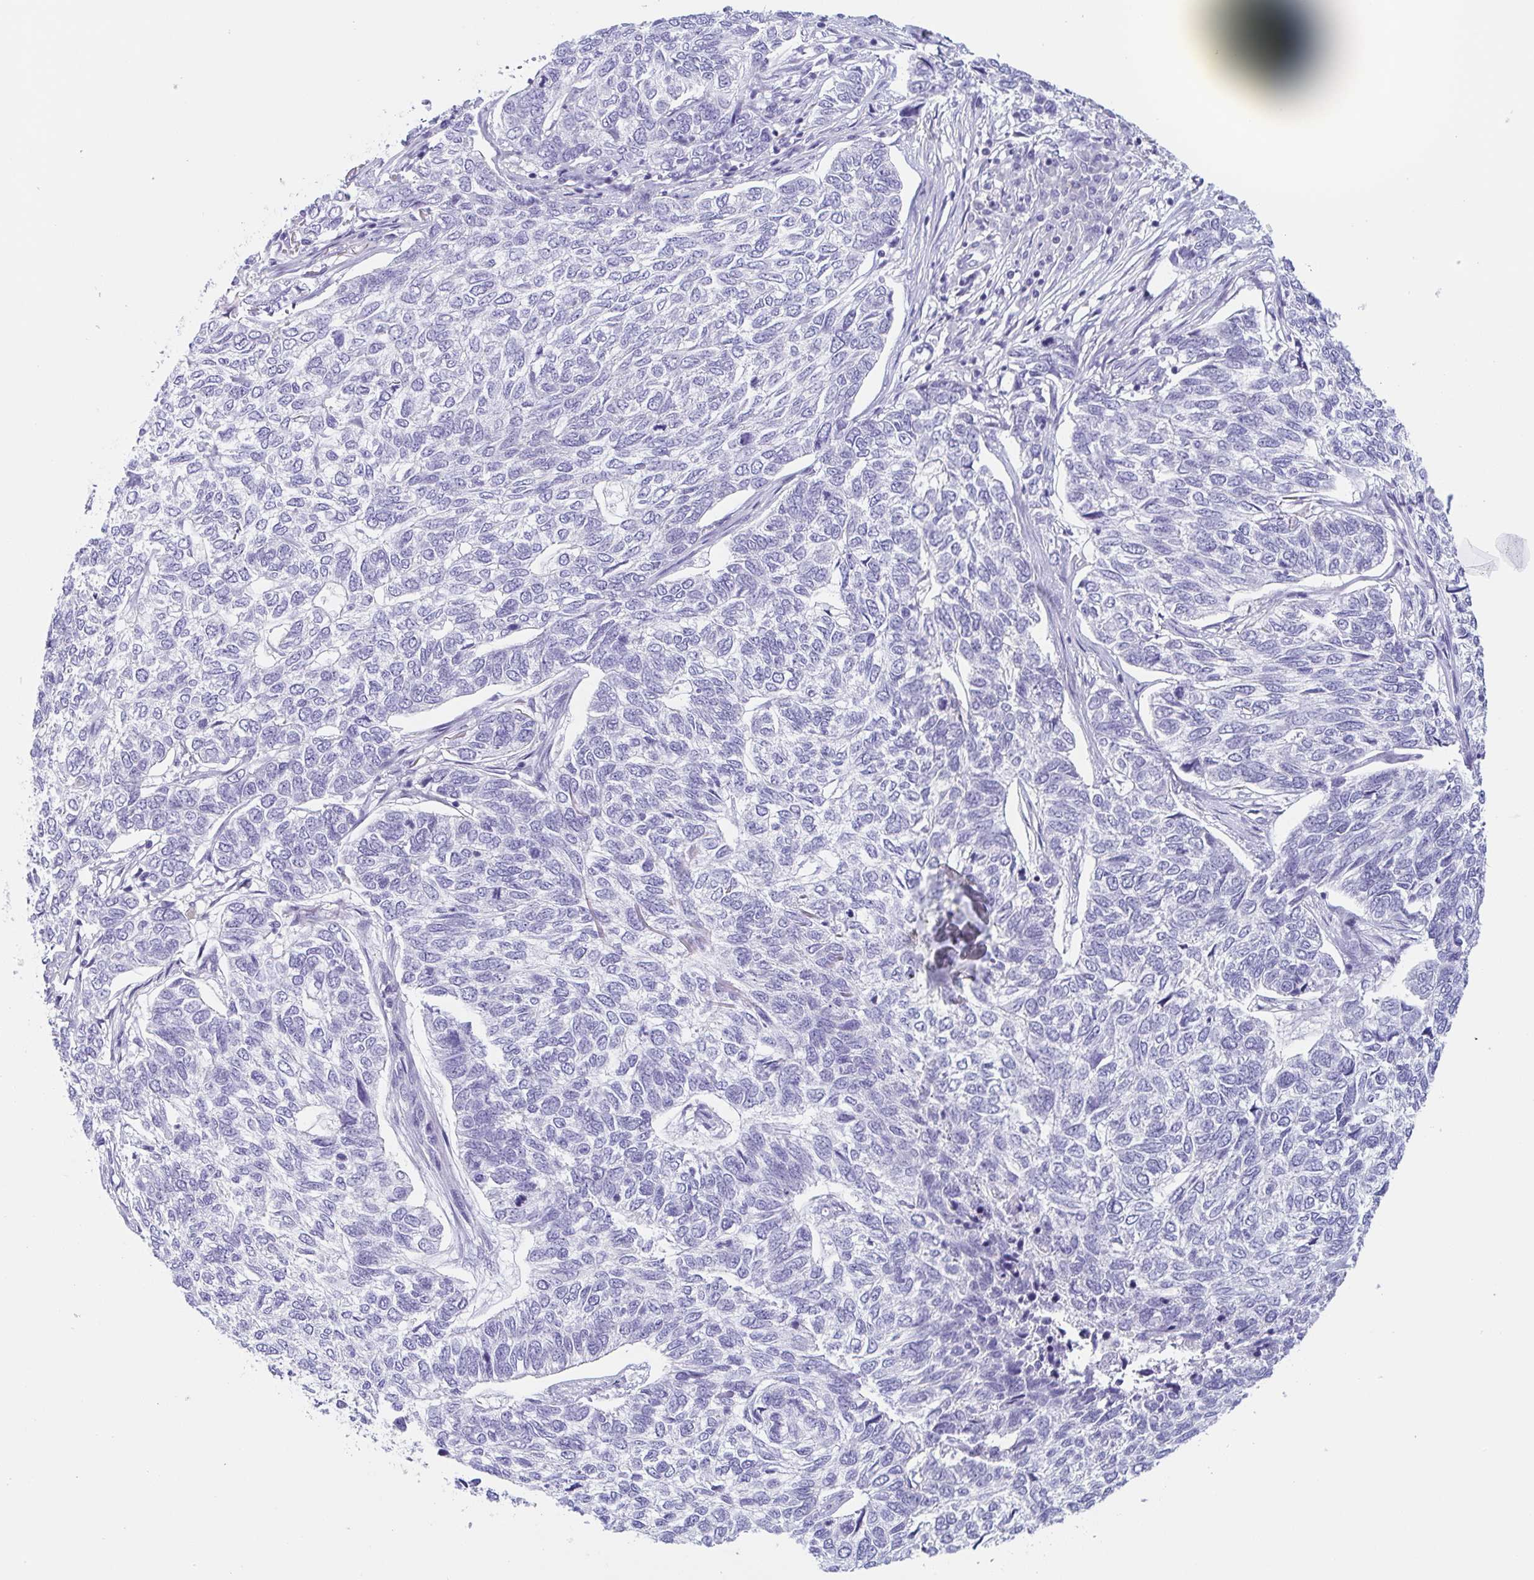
{"staining": {"intensity": "negative", "quantity": "none", "location": "none"}, "tissue": "skin cancer", "cell_type": "Tumor cells", "image_type": "cancer", "snomed": [{"axis": "morphology", "description": "Basal cell carcinoma"}, {"axis": "topography", "description": "Skin"}], "caption": "An immunohistochemistry (IHC) image of skin cancer is shown. There is no staining in tumor cells of skin cancer.", "gene": "TAGLN3", "patient": {"sex": "female", "age": 65}}